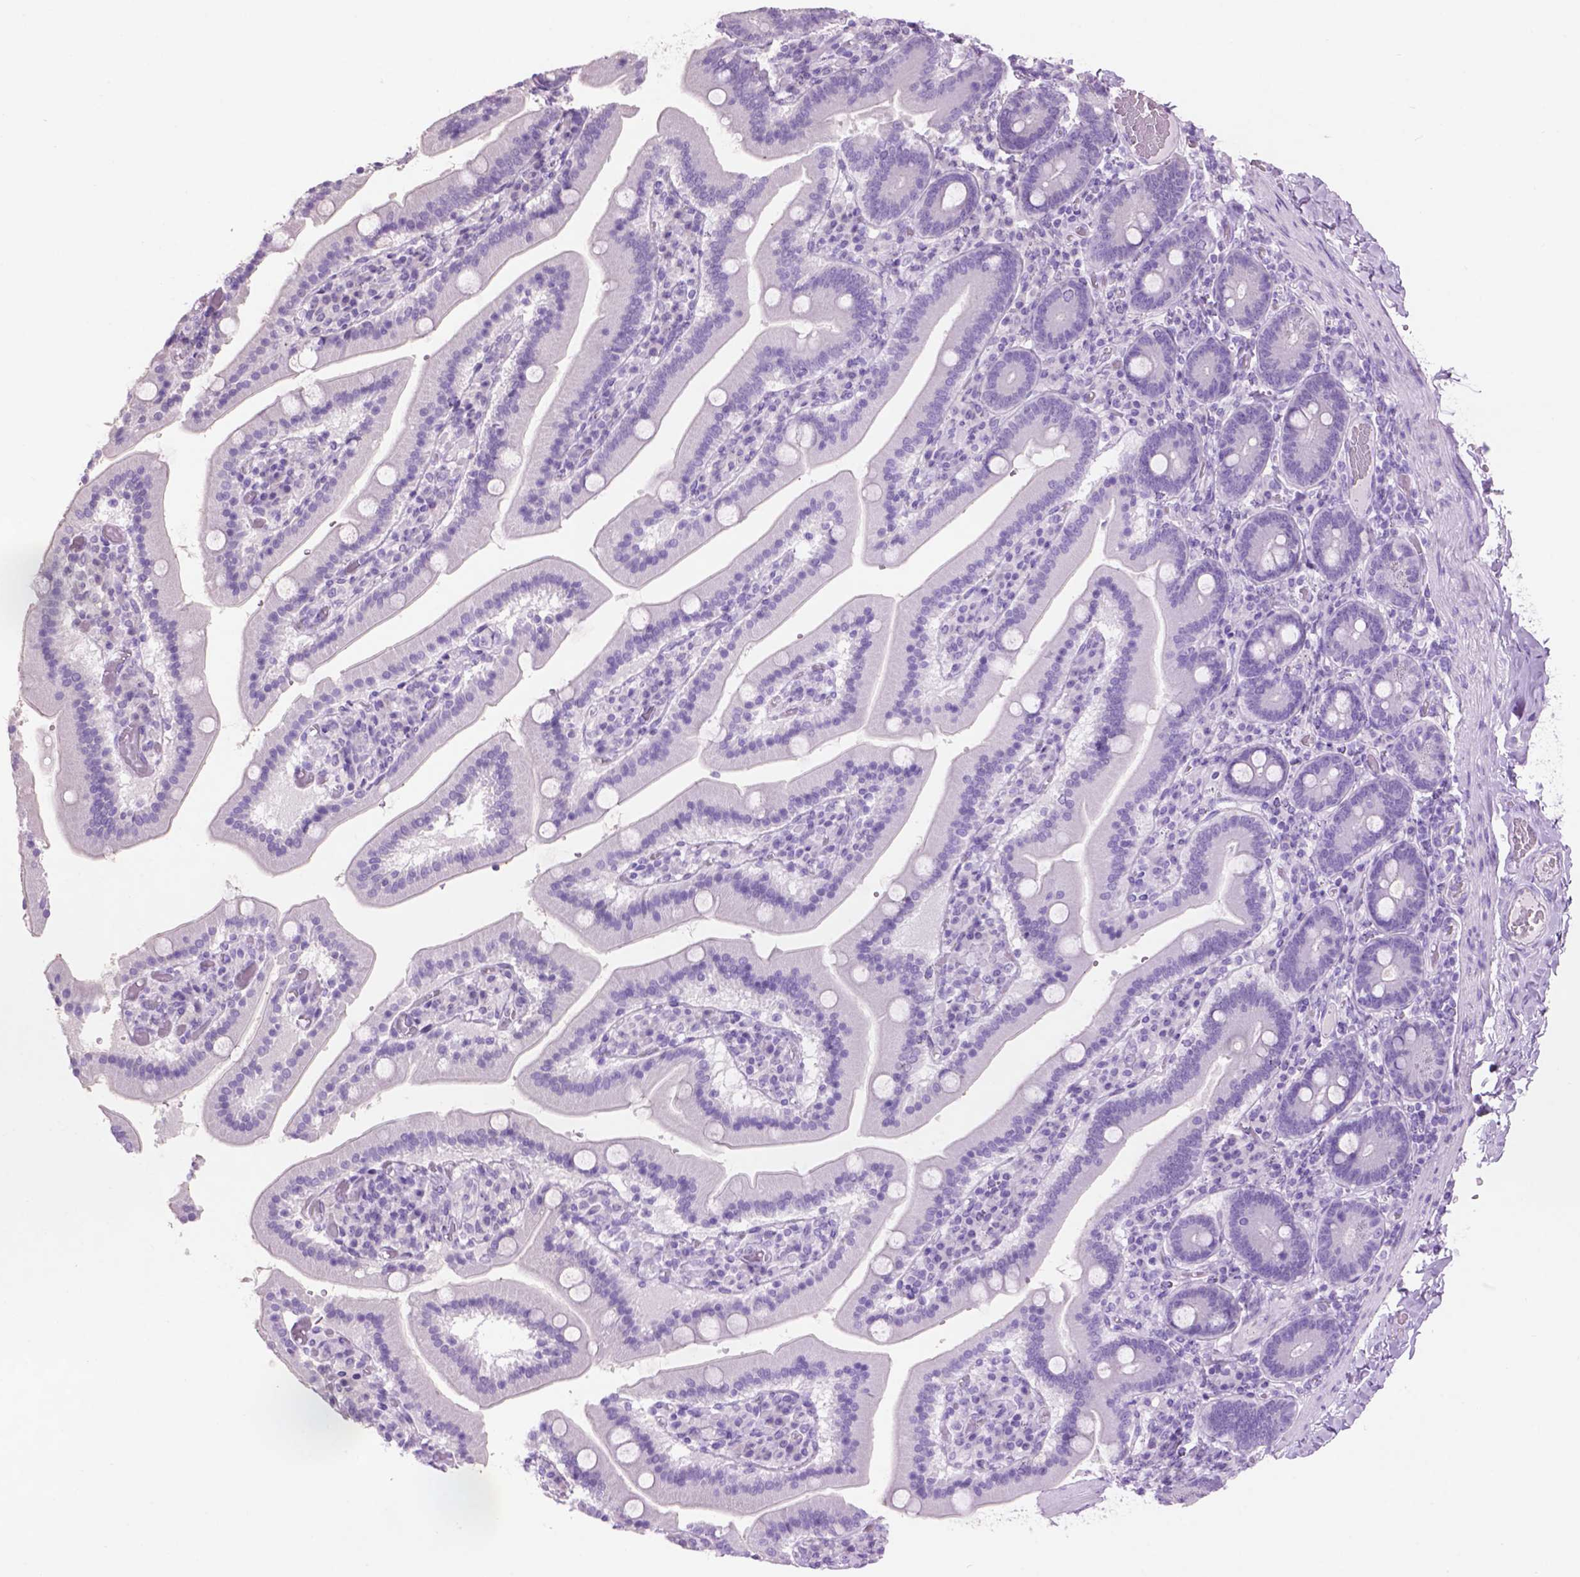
{"staining": {"intensity": "negative", "quantity": "none", "location": "none"}, "tissue": "duodenum", "cell_type": "Glandular cells", "image_type": "normal", "snomed": [{"axis": "morphology", "description": "Normal tissue, NOS"}, {"axis": "topography", "description": "Duodenum"}], "caption": "Protein analysis of normal duodenum exhibits no significant positivity in glandular cells. (DAB (3,3'-diaminobenzidine) IHC visualized using brightfield microscopy, high magnification).", "gene": "CRYBA4", "patient": {"sex": "female", "age": 62}}